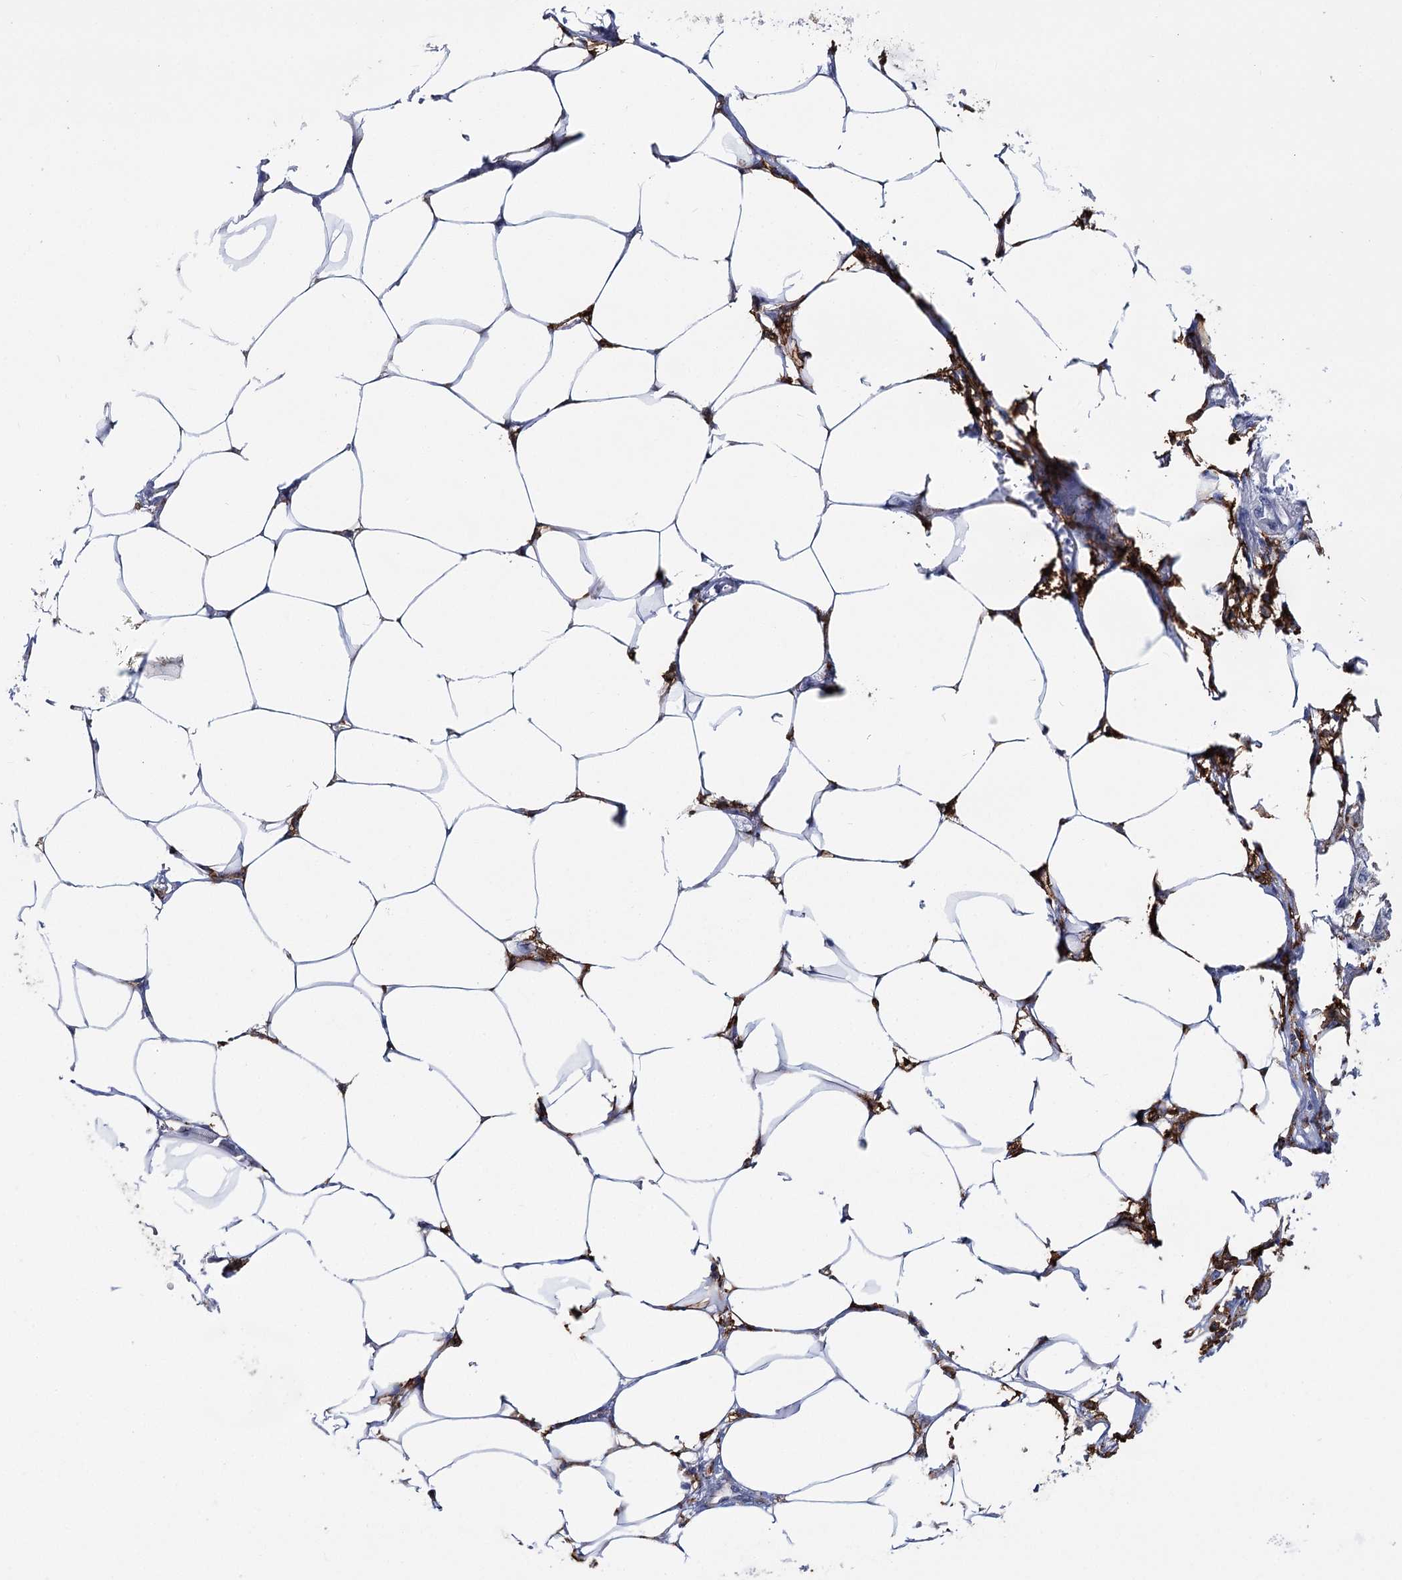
{"staining": {"intensity": "negative", "quantity": "none", "location": "none"}, "tissue": "endometrial cancer", "cell_type": "Tumor cells", "image_type": "cancer", "snomed": [{"axis": "morphology", "description": "Adenocarcinoma, NOS"}, {"axis": "morphology", "description": "Adenocarcinoma, metastatic, NOS"}, {"axis": "topography", "description": "Adipose tissue"}, {"axis": "topography", "description": "Endometrium"}], "caption": "Immunohistochemistry photomicrograph of neoplastic tissue: metastatic adenocarcinoma (endometrial) stained with DAB (3,3'-diaminobenzidine) shows no significant protein positivity in tumor cells.", "gene": "PIWIL4", "patient": {"sex": "female", "age": 67}}